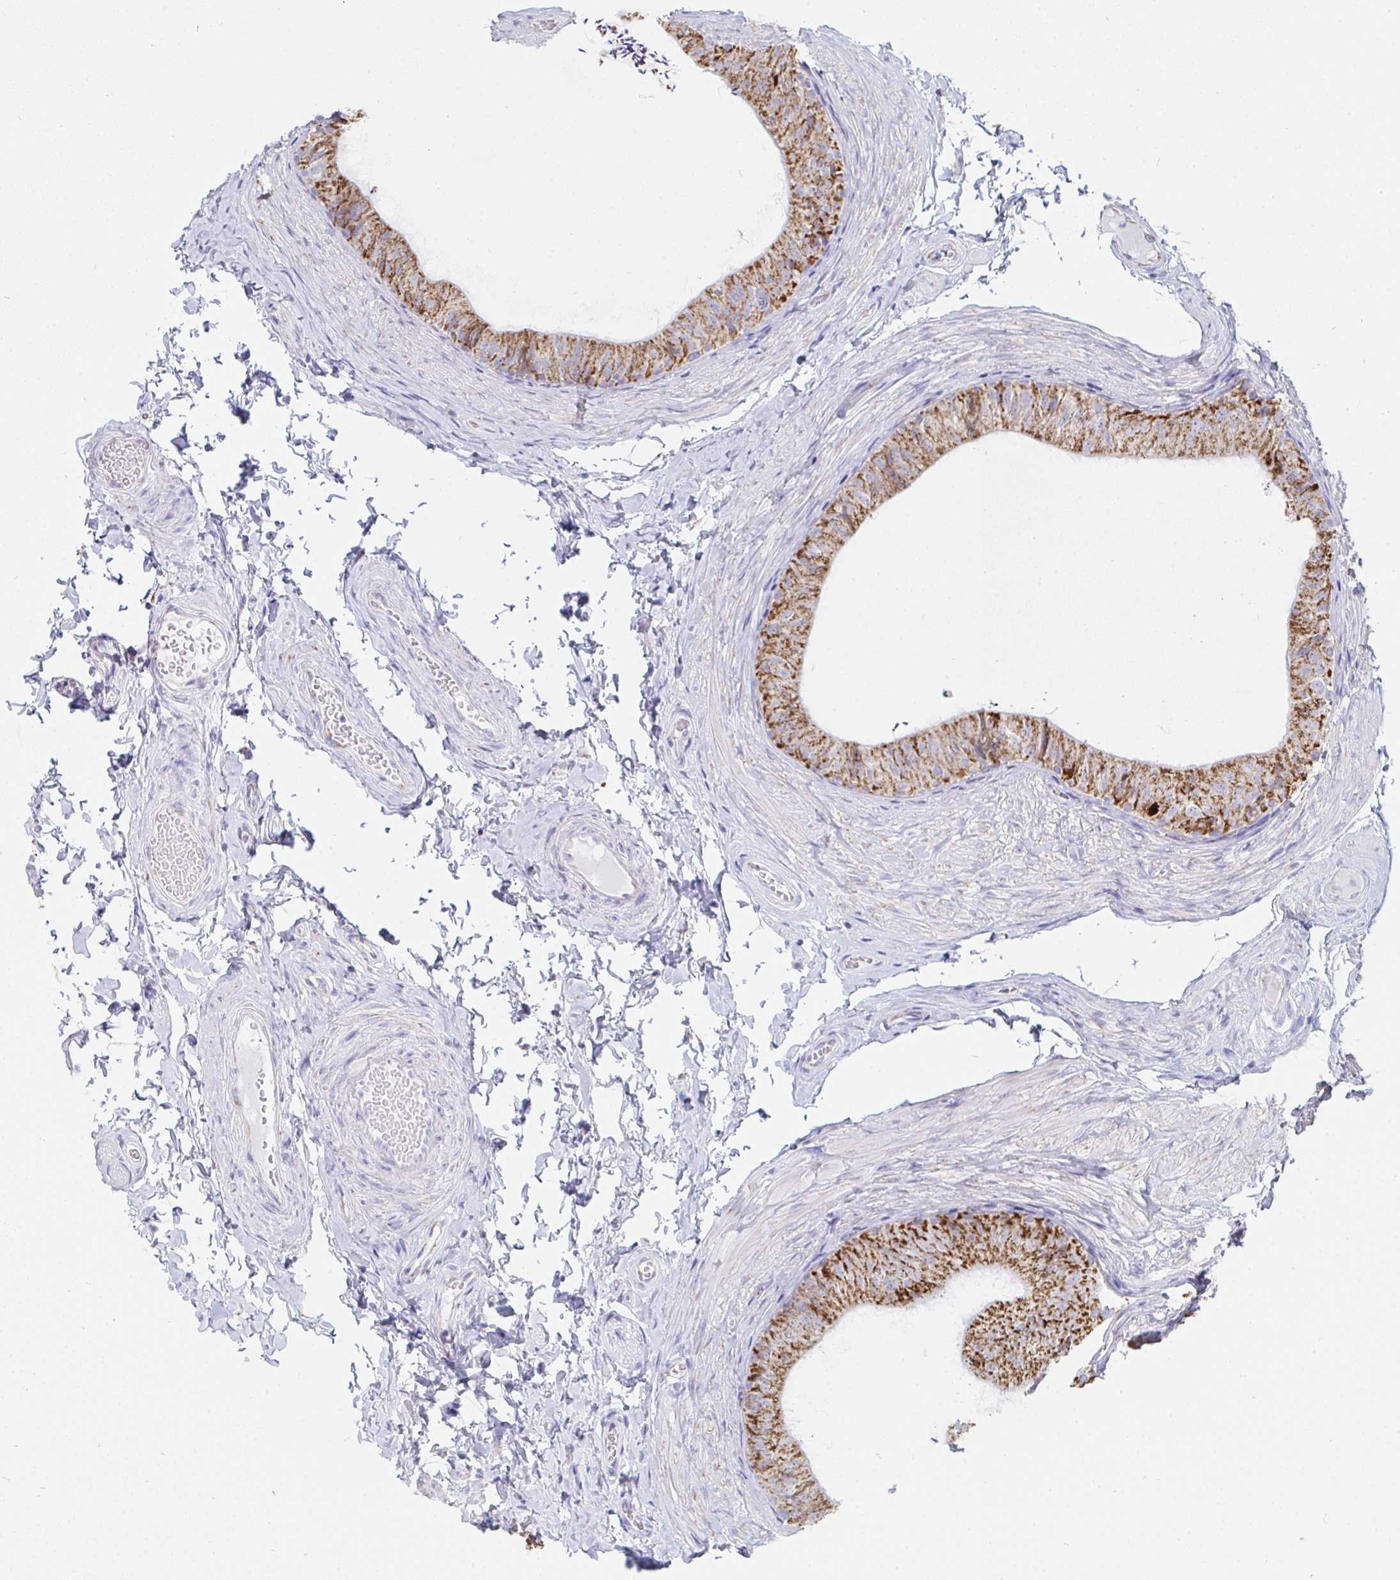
{"staining": {"intensity": "strong", "quantity": "25%-75%", "location": "cytoplasmic/membranous"}, "tissue": "epididymis", "cell_type": "Glandular cells", "image_type": "normal", "snomed": [{"axis": "morphology", "description": "Normal tissue, NOS"}, {"axis": "topography", "description": "Epididymis, spermatic cord, NOS"}, {"axis": "topography", "description": "Epididymis"}, {"axis": "topography", "description": "Peripheral nerve tissue"}], "caption": "Immunohistochemical staining of unremarkable human epididymis exhibits strong cytoplasmic/membranous protein staining in about 25%-75% of glandular cells. (IHC, brightfield microscopy, high magnification).", "gene": "AIFM1", "patient": {"sex": "male", "age": 29}}